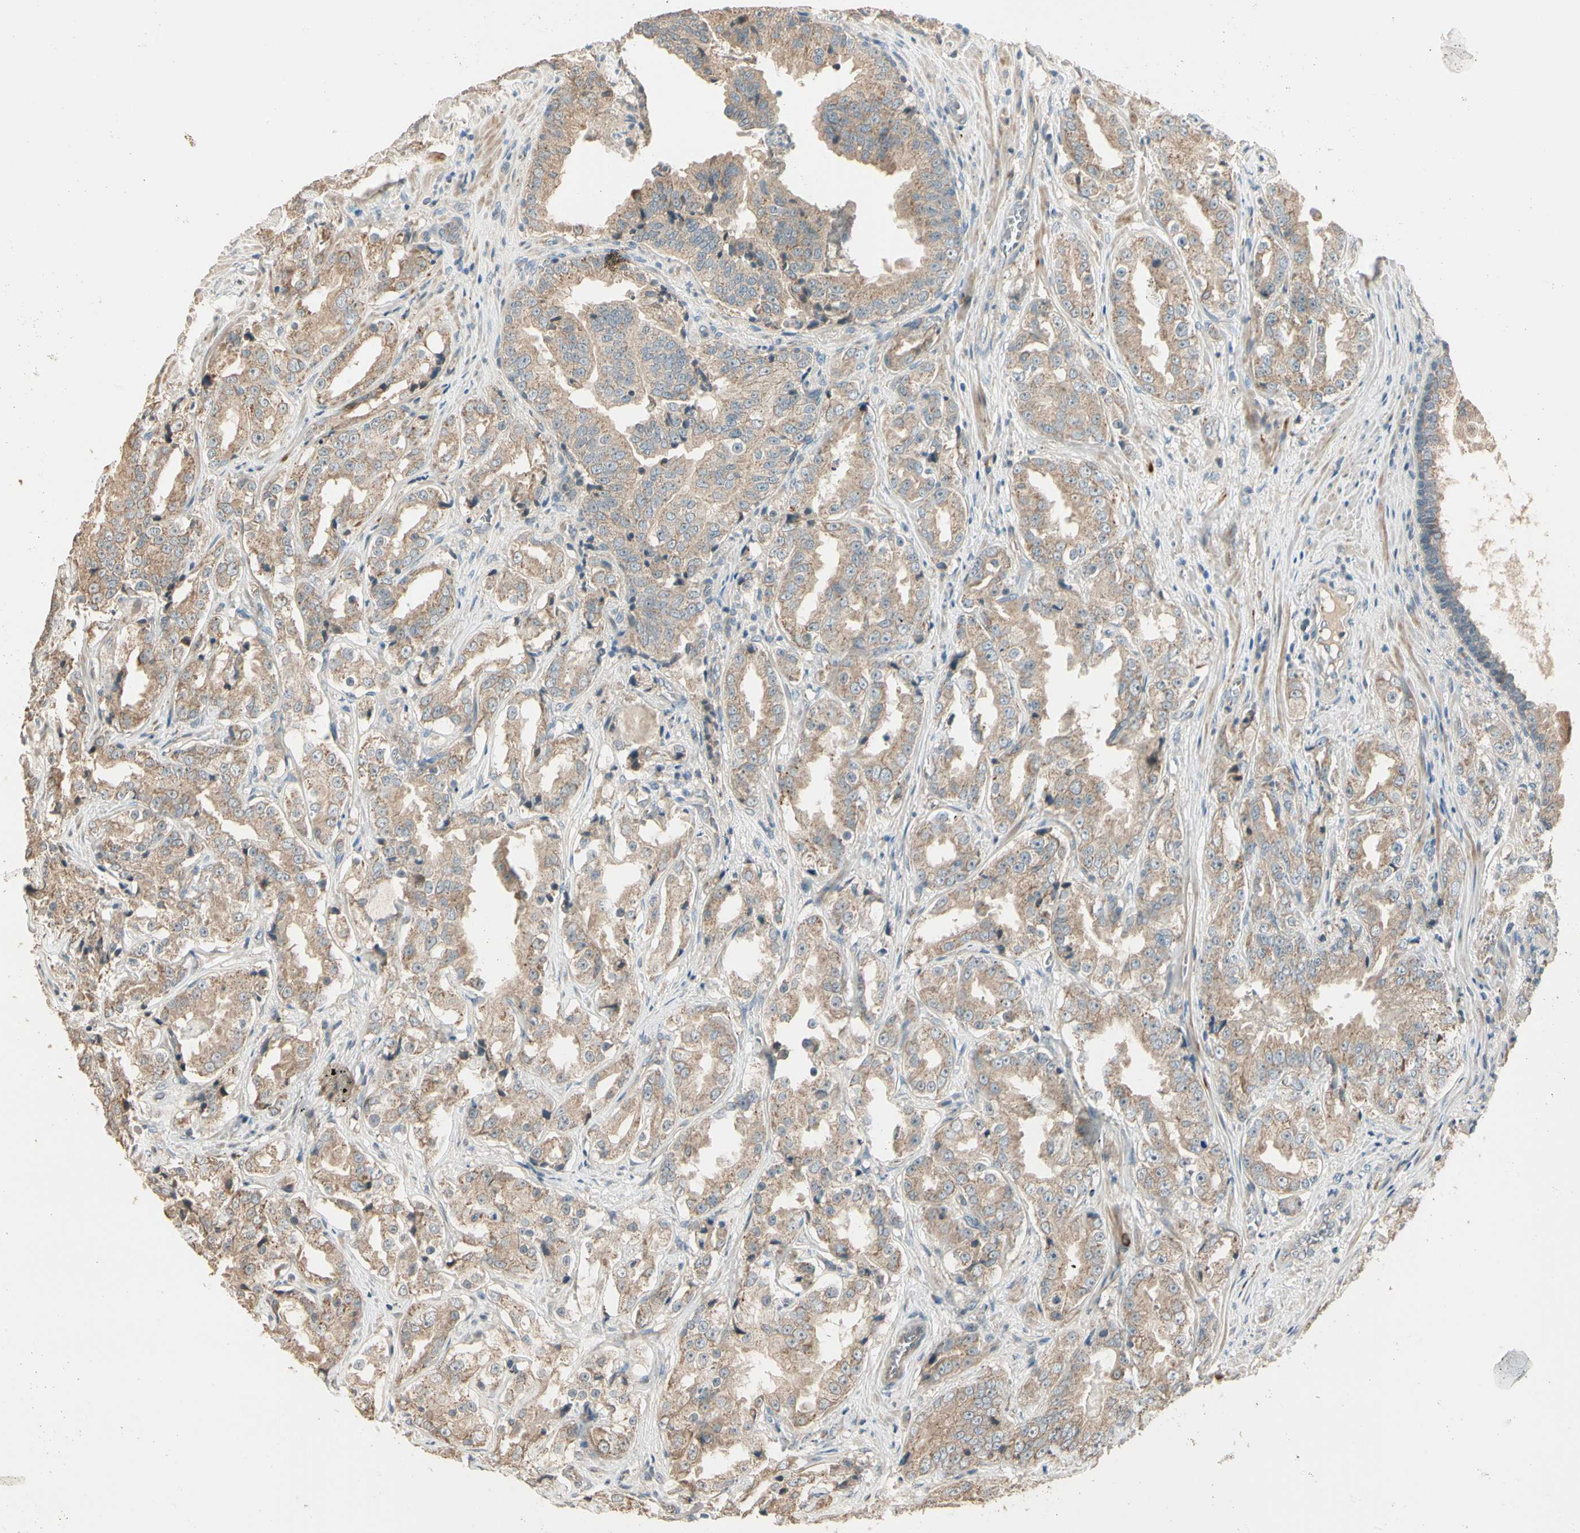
{"staining": {"intensity": "moderate", "quantity": ">75%", "location": "cytoplasmic/membranous"}, "tissue": "prostate cancer", "cell_type": "Tumor cells", "image_type": "cancer", "snomed": [{"axis": "morphology", "description": "Adenocarcinoma, High grade"}, {"axis": "topography", "description": "Prostate"}], "caption": "Protein expression analysis of prostate cancer exhibits moderate cytoplasmic/membranous staining in about >75% of tumor cells. The staining was performed using DAB to visualize the protein expression in brown, while the nuclei were stained in blue with hematoxylin (Magnification: 20x).", "gene": "TNFRSF21", "patient": {"sex": "male", "age": 73}}